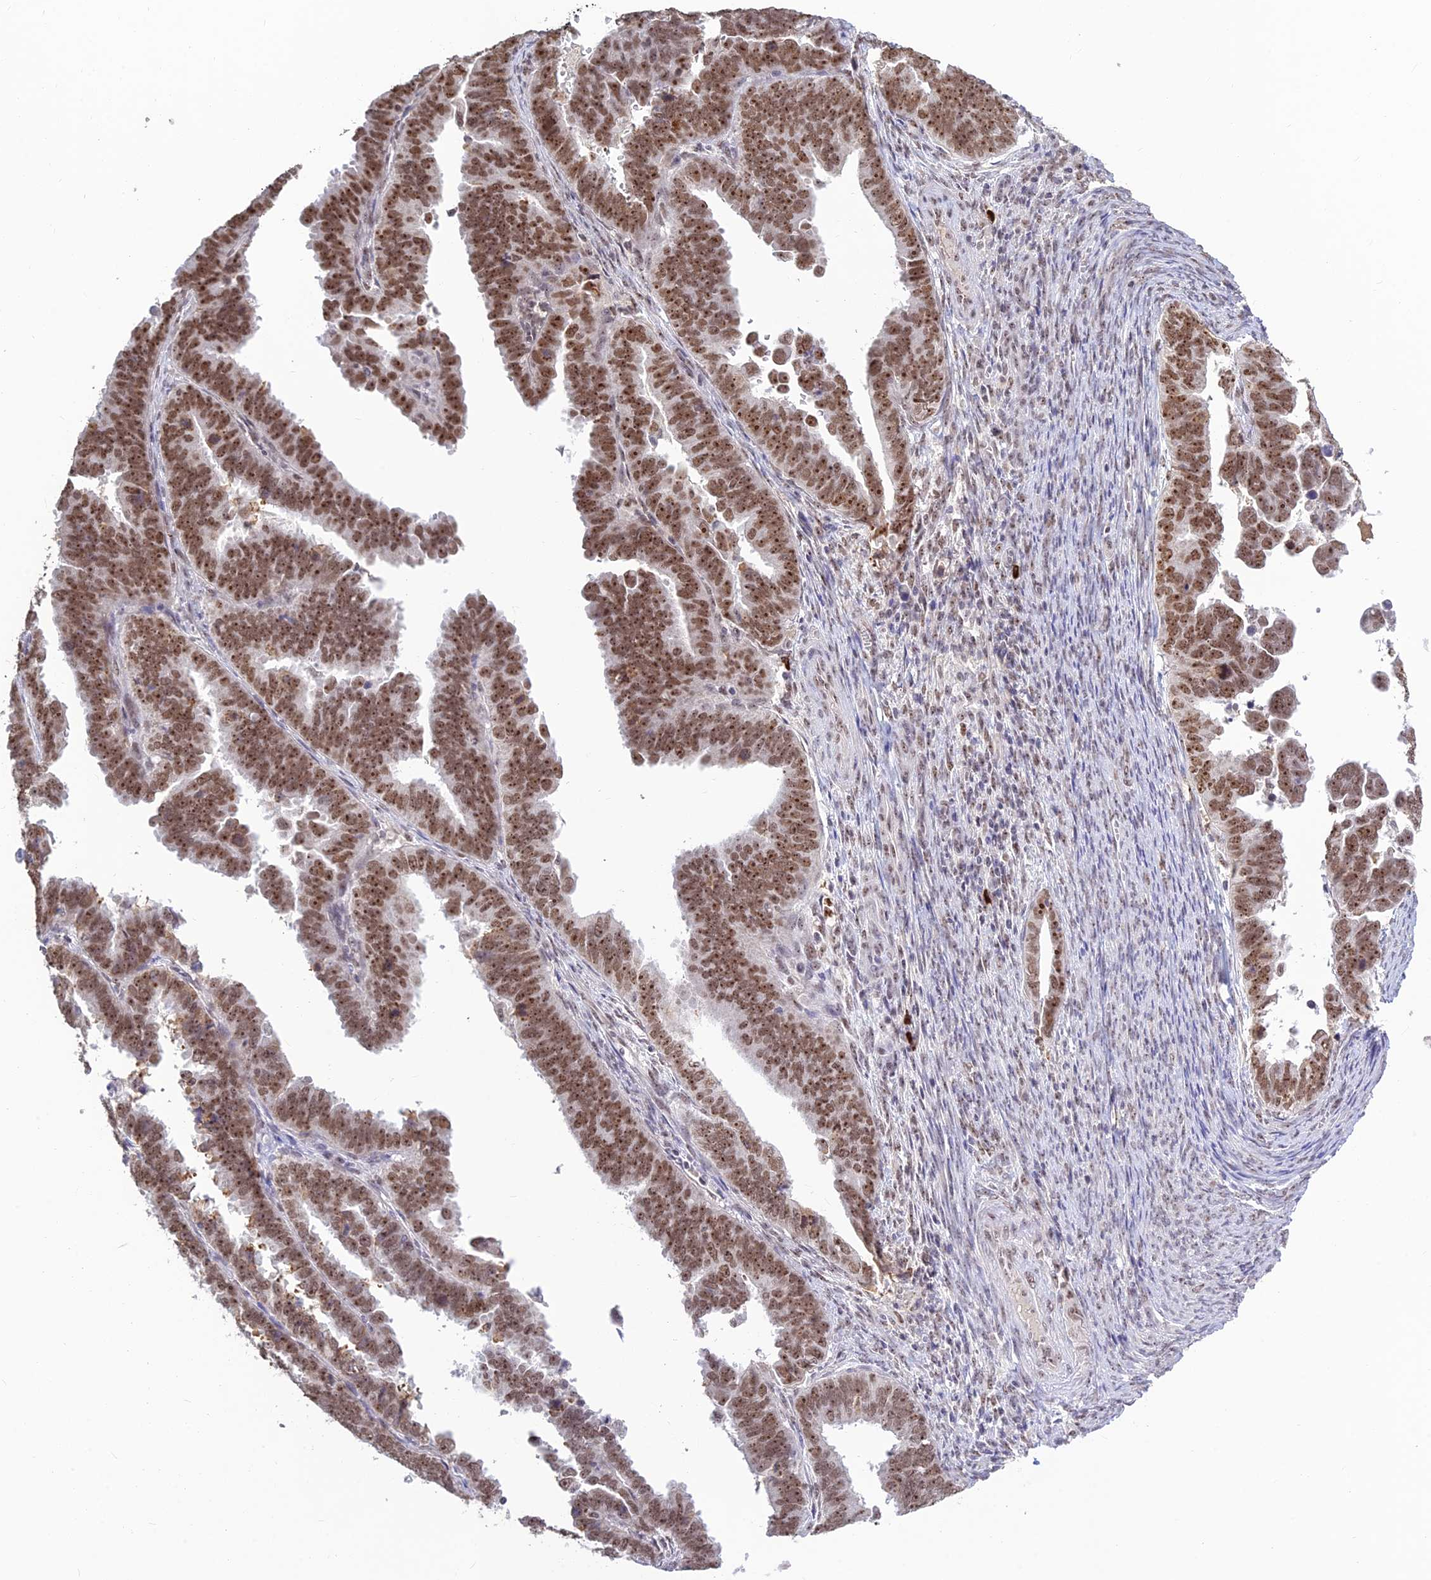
{"staining": {"intensity": "moderate", "quantity": ">75%", "location": "nuclear"}, "tissue": "endometrial cancer", "cell_type": "Tumor cells", "image_type": "cancer", "snomed": [{"axis": "morphology", "description": "Adenocarcinoma, NOS"}, {"axis": "topography", "description": "Endometrium"}], "caption": "Protein staining by IHC exhibits moderate nuclear expression in about >75% of tumor cells in endometrial cancer.", "gene": "POLR1G", "patient": {"sex": "female", "age": 75}}